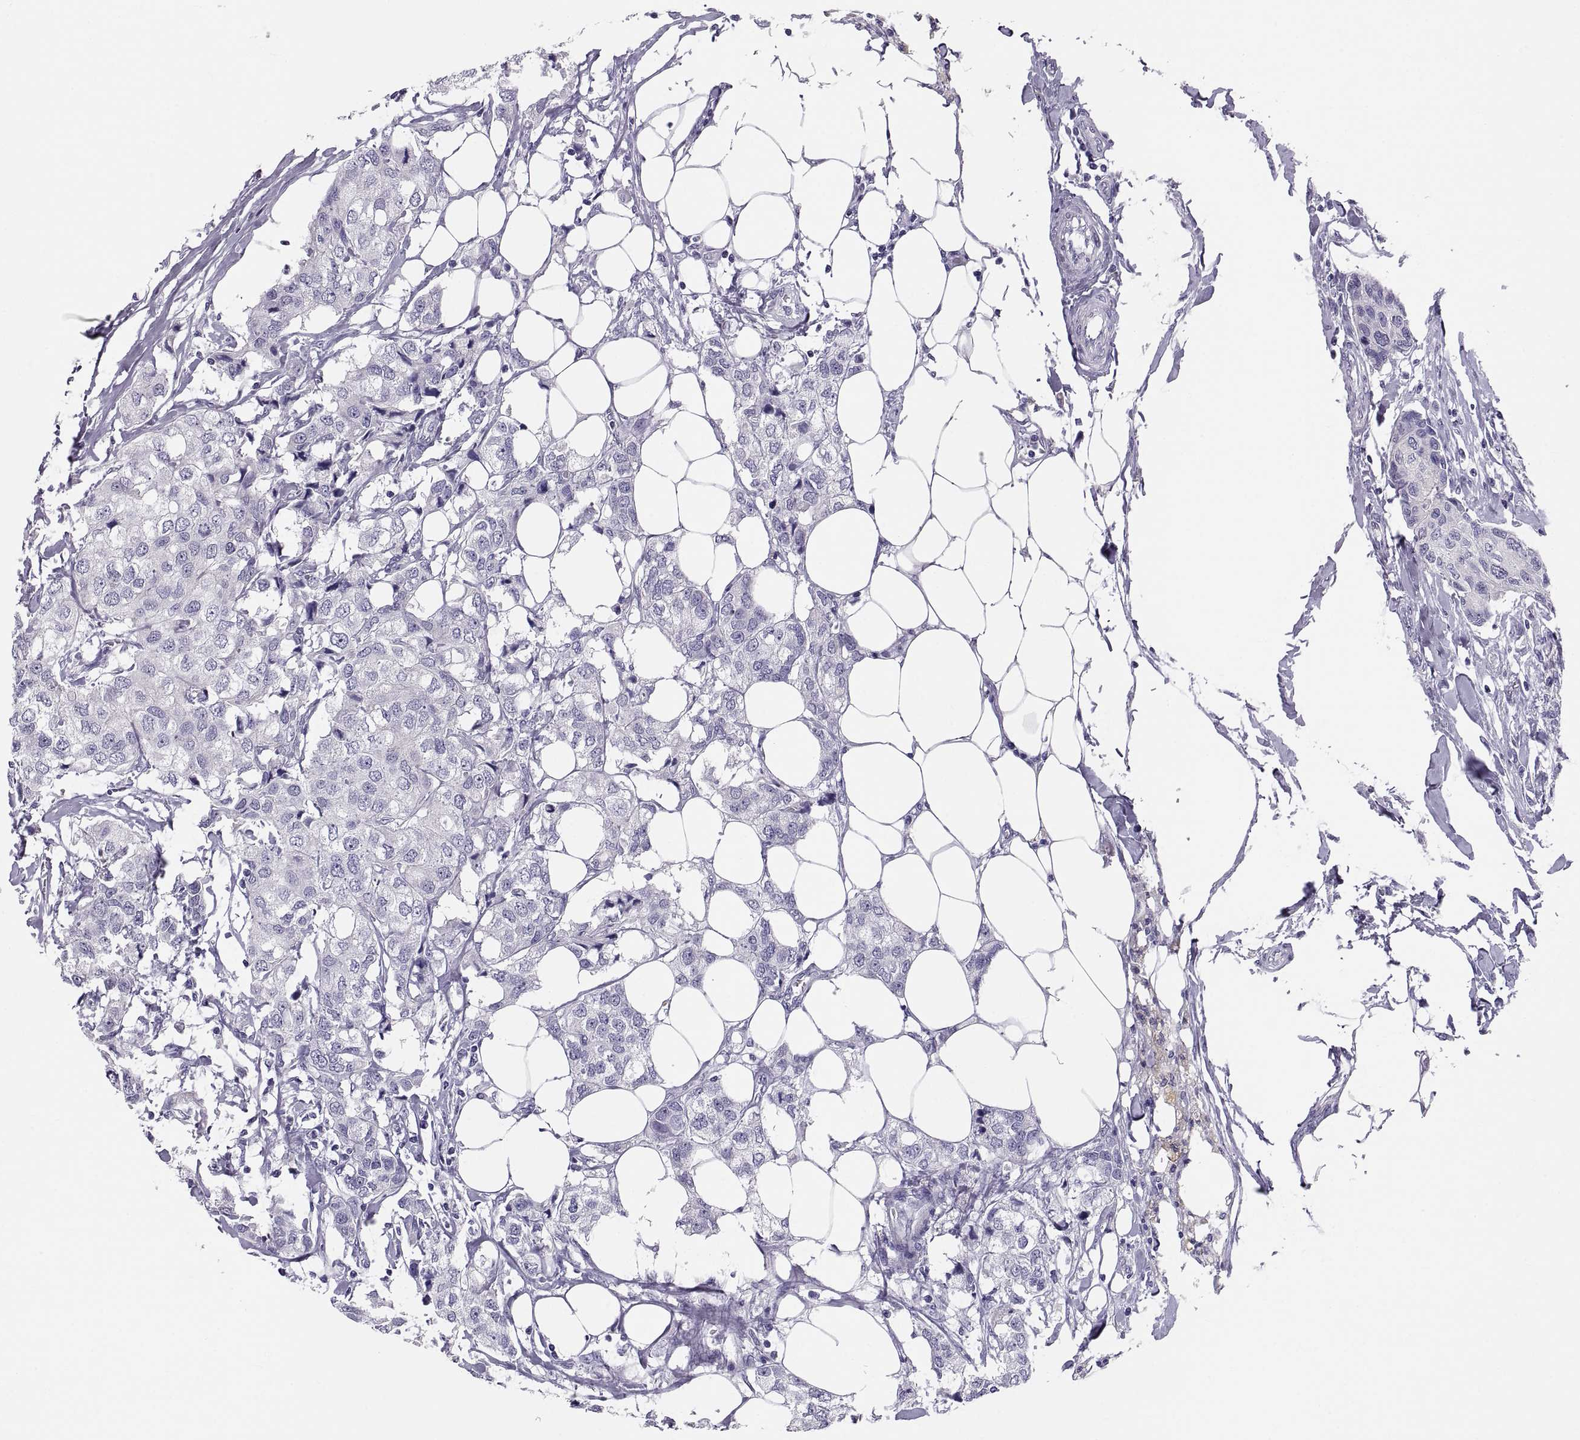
{"staining": {"intensity": "negative", "quantity": "none", "location": "none"}, "tissue": "breast cancer", "cell_type": "Tumor cells", "image_type": "cancer", "snomed": [{"axis": "morphology", "description": "Duct carcinoma"}, {"axis": "topography", "description": "Breast"}], "caption": "This is a image of immunohistochemistry staining of breast cancer, which shows no positivity in tumor cells.", "gene": "RNASE12", "patient": {"sex": "female", "age": 80}}